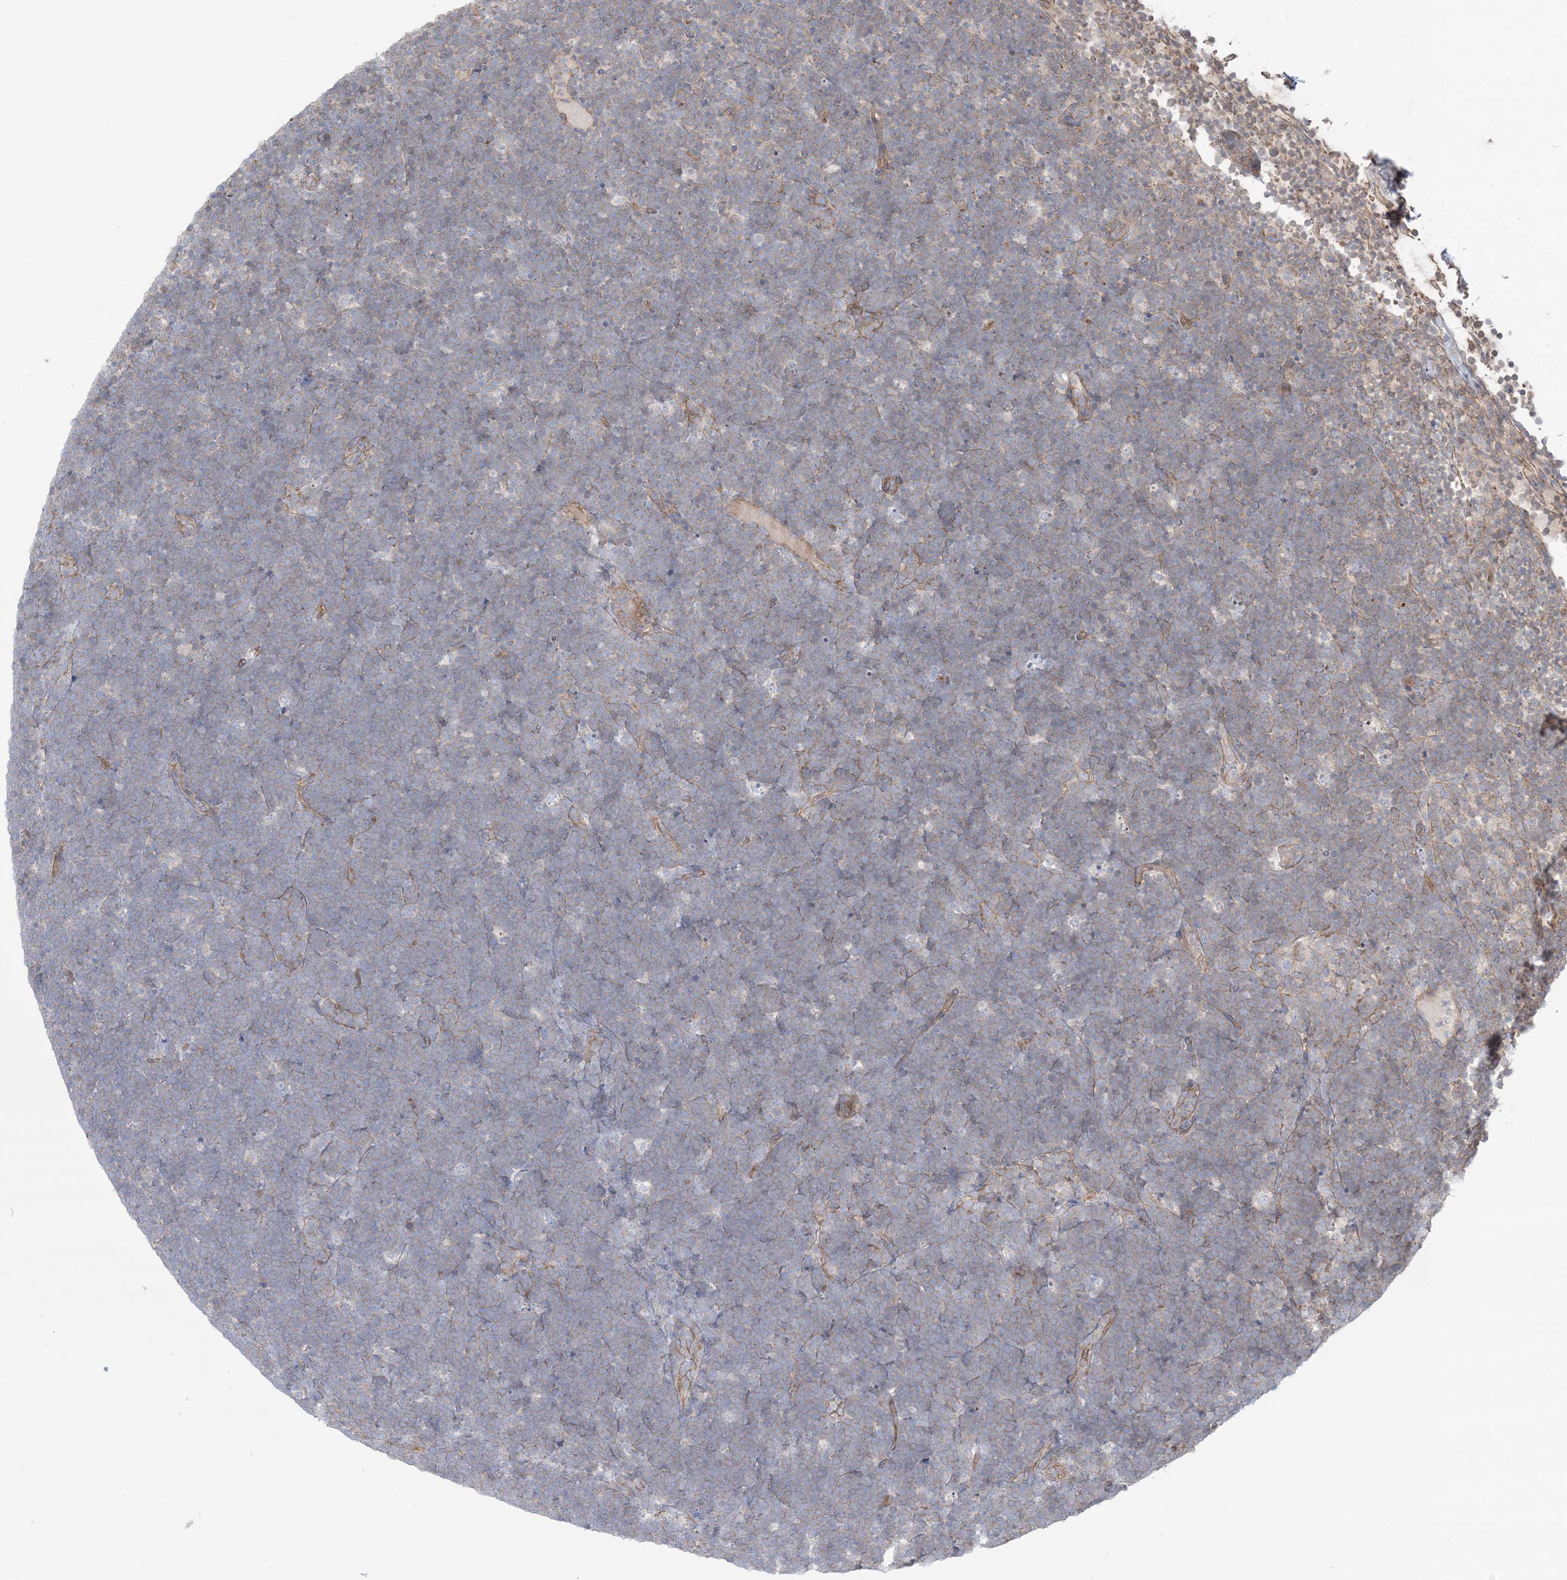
{"staining": {"intensity": "weak", "quantity": "<25%", "location": "cytoplasmic/membranous"}, "tissue": "lymphoma", "cell_type": "Tumor cells", "image_type": "cancer", "snomed": [{"axis": "morphology", "description": "Malignant lymphoma, non-Hodgkin's type, High grade"}, {"axis": "topography", "description": "Lymph node"}], "caption": "Histopathology image shows no significant protein expression in tumor cells of lymphoma.", "gene": "CCNY", "patient": {"sex": "male", "age": 13}}